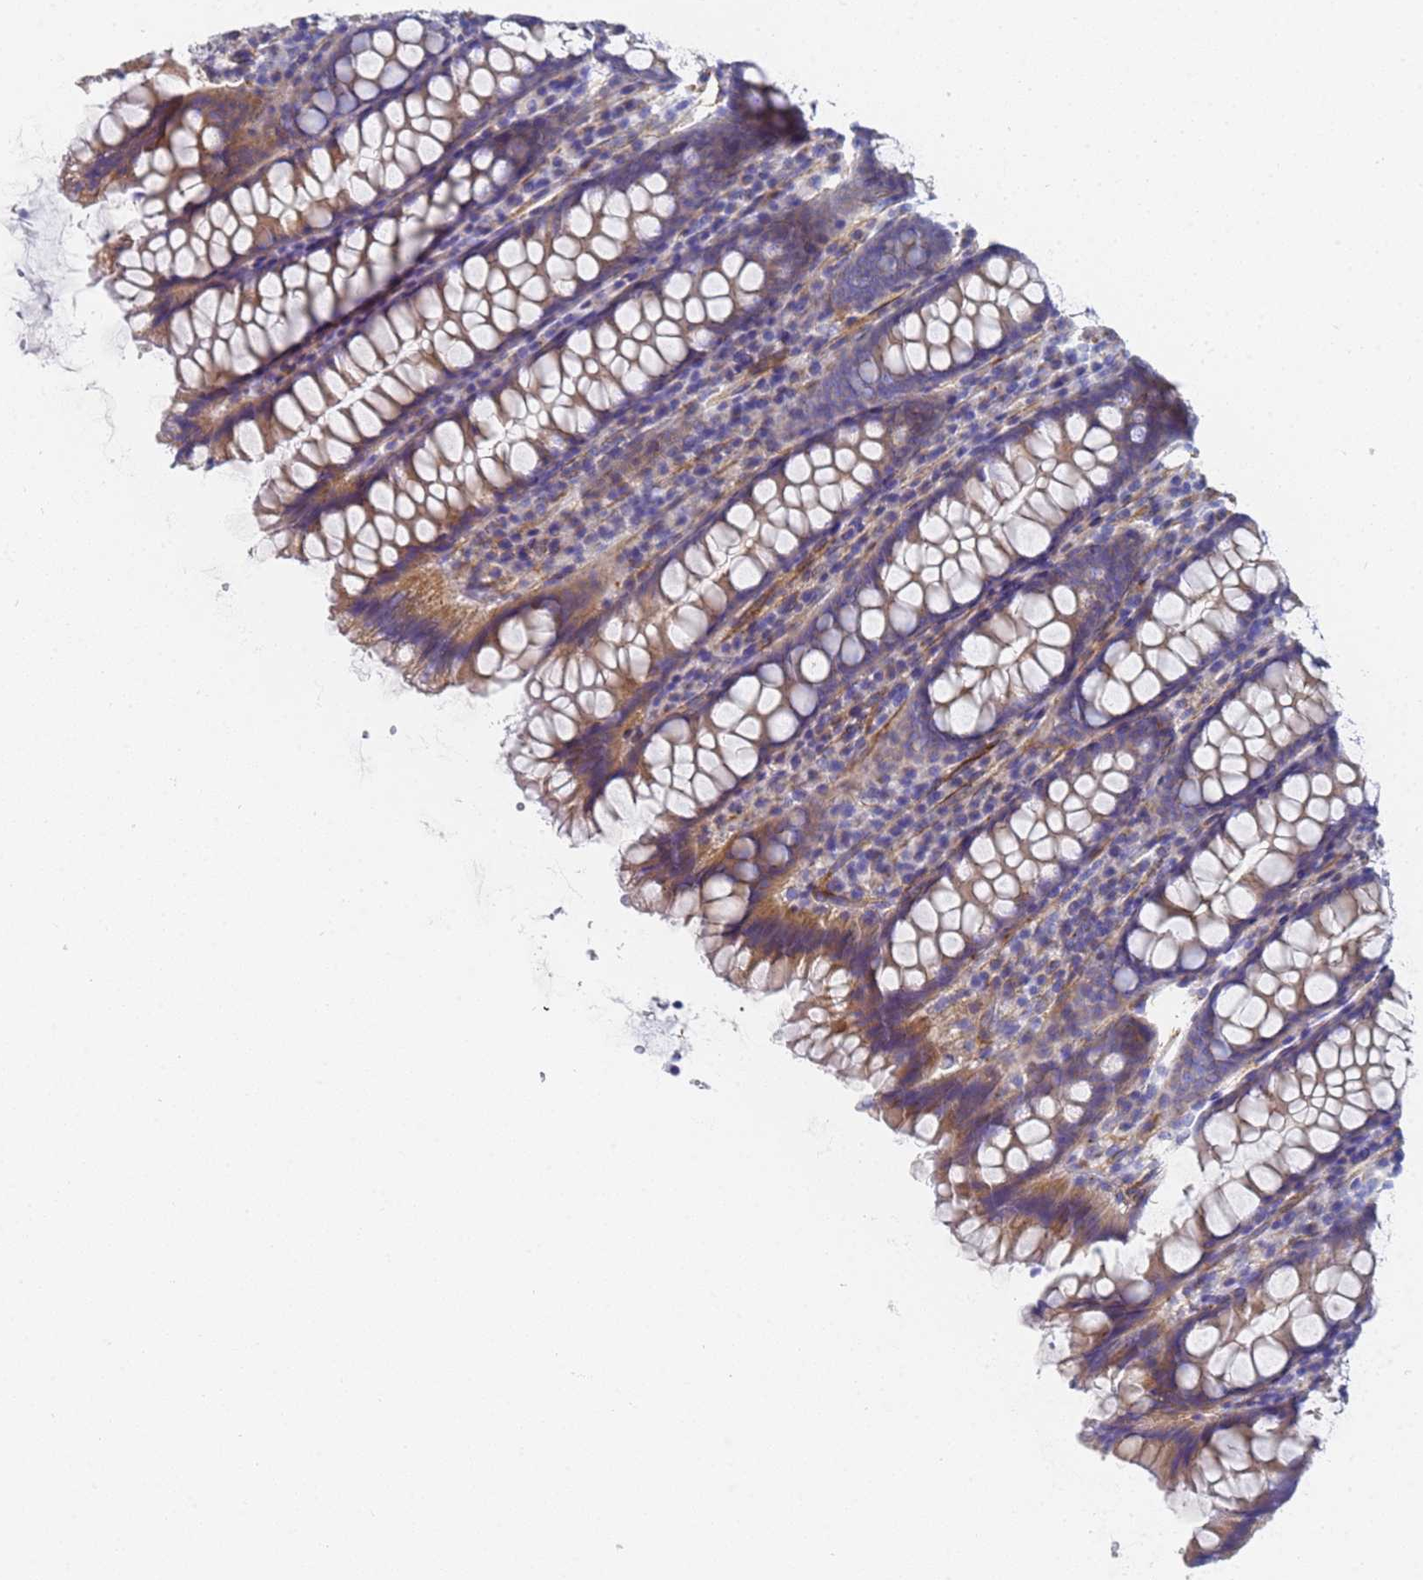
{"staining": {"intensity": "moderate", "quantity": ">75%", "location": "cytoplasmic/membranous"}, "tissue": "colon", "cell_type": "Endothelial cells", "image_type": "normal", "snomed": [{"axis": "morphology", "description": "Normal tissue, NOS"}, {"axis": "topography", "description": "Colon"}], "caption": "Protein expression analysis of normal human colon reveals moderate cytoplasmic/membranous staining in approximately >75% of endothelial cells. Immunohistochemistry stains the protein of interest in brown and the nuclei are stained blue.", "gene": "ENSG00000198211", "patient": {"sex": "female", "age": 79}}